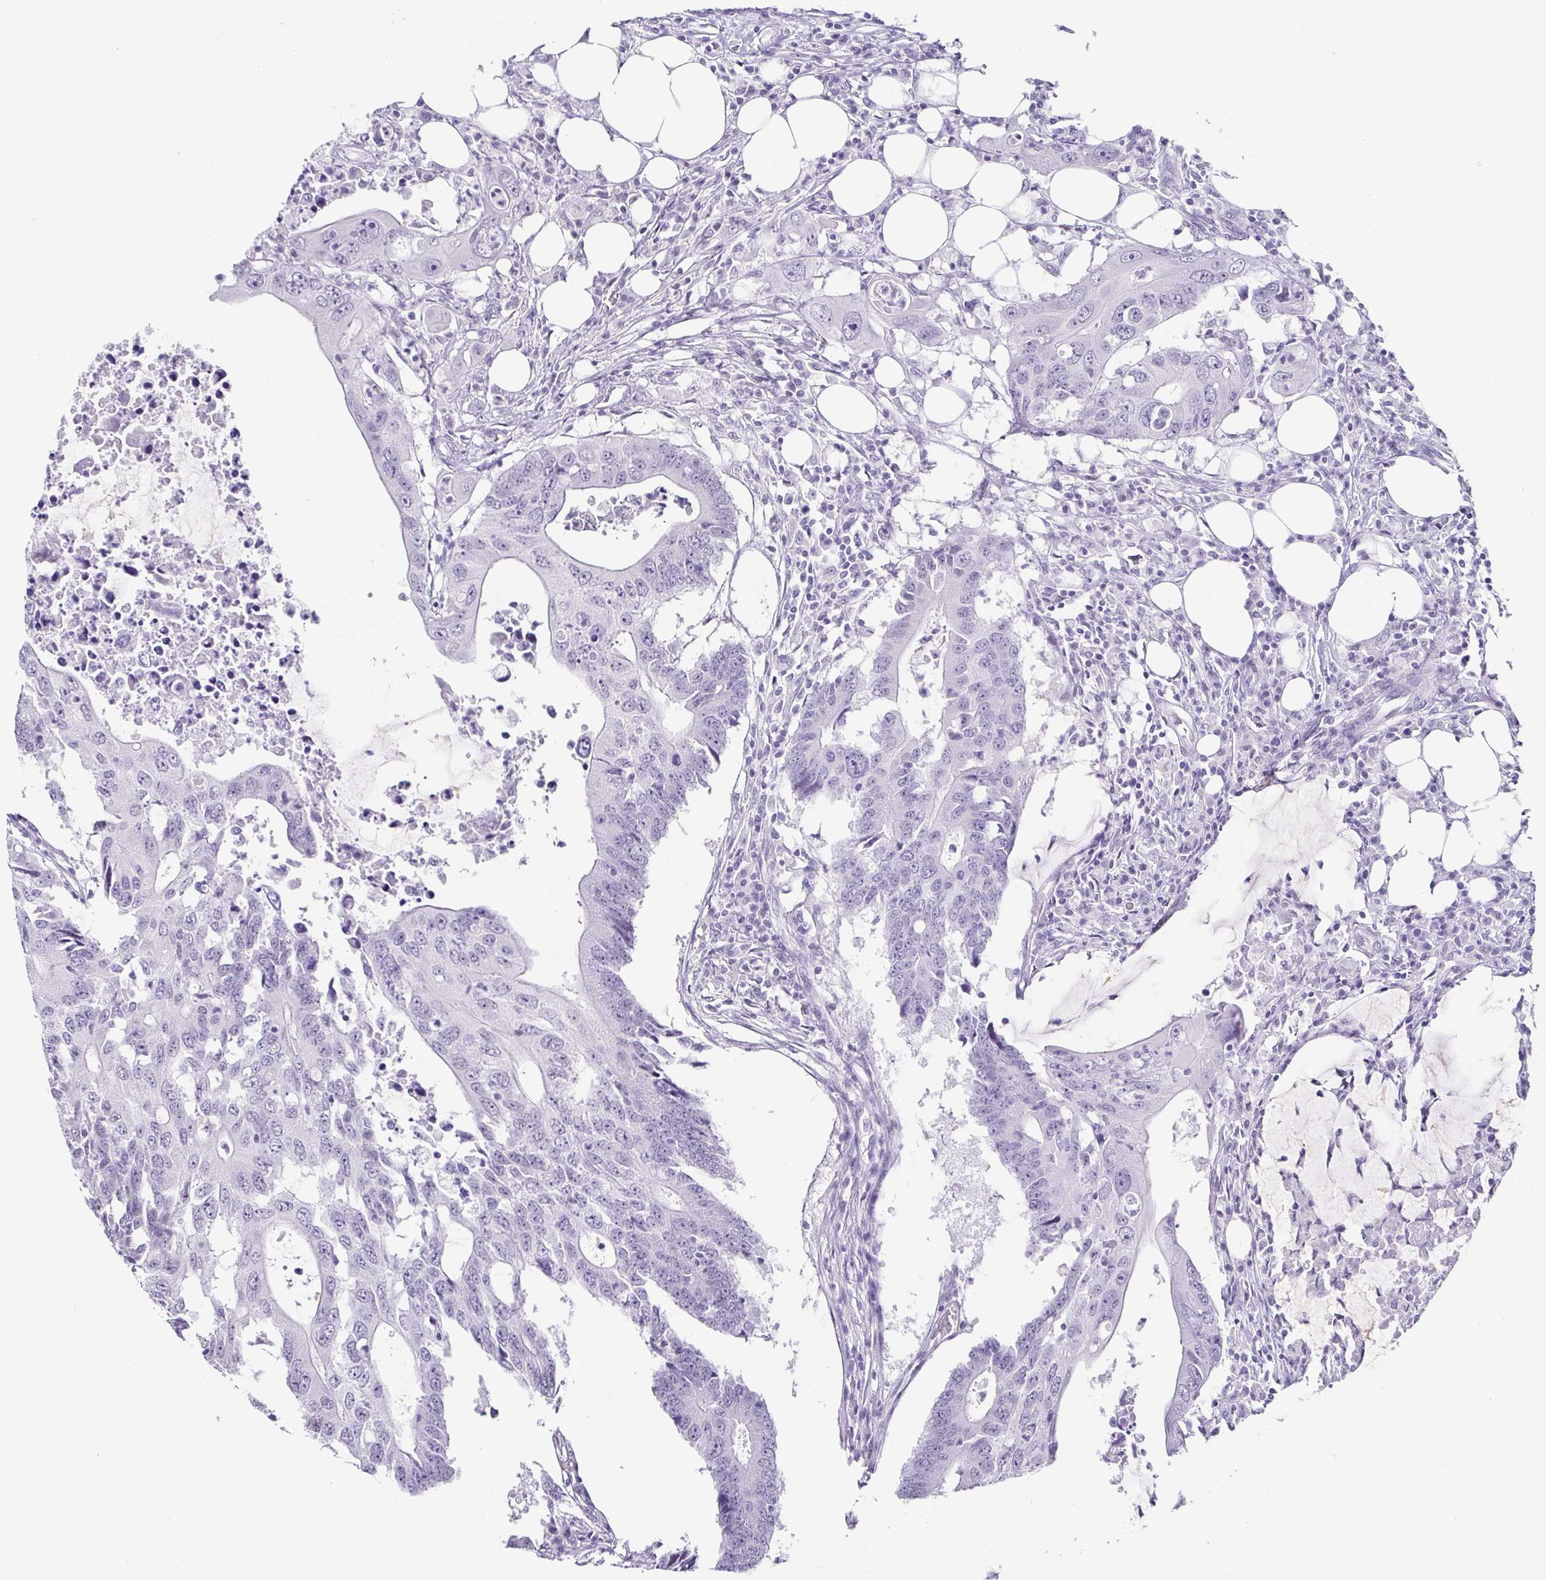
{"staining": {"intensity": "negative", "quantity": "none", "location": "none"}, "tissue": "colorectal cancer", "cell_type": "Tumor cells", "image_type": "cancer", "snomed": [{"axis": "morphology", "description": "Adenocarcinoma, NOS"}, {"axis": "topography", "description": "Colon"}], "caption": "Tumor cells are negative for protein expression in human colorectal cancer. (Stains: DAB (3,3'-diaminobenzidine) IHC with hematoxylin counter stain, Microscopy: brightfield microscopy at high magnification).", "gene": "ESX1", "patient": {"sex": "male", "age": 71}}